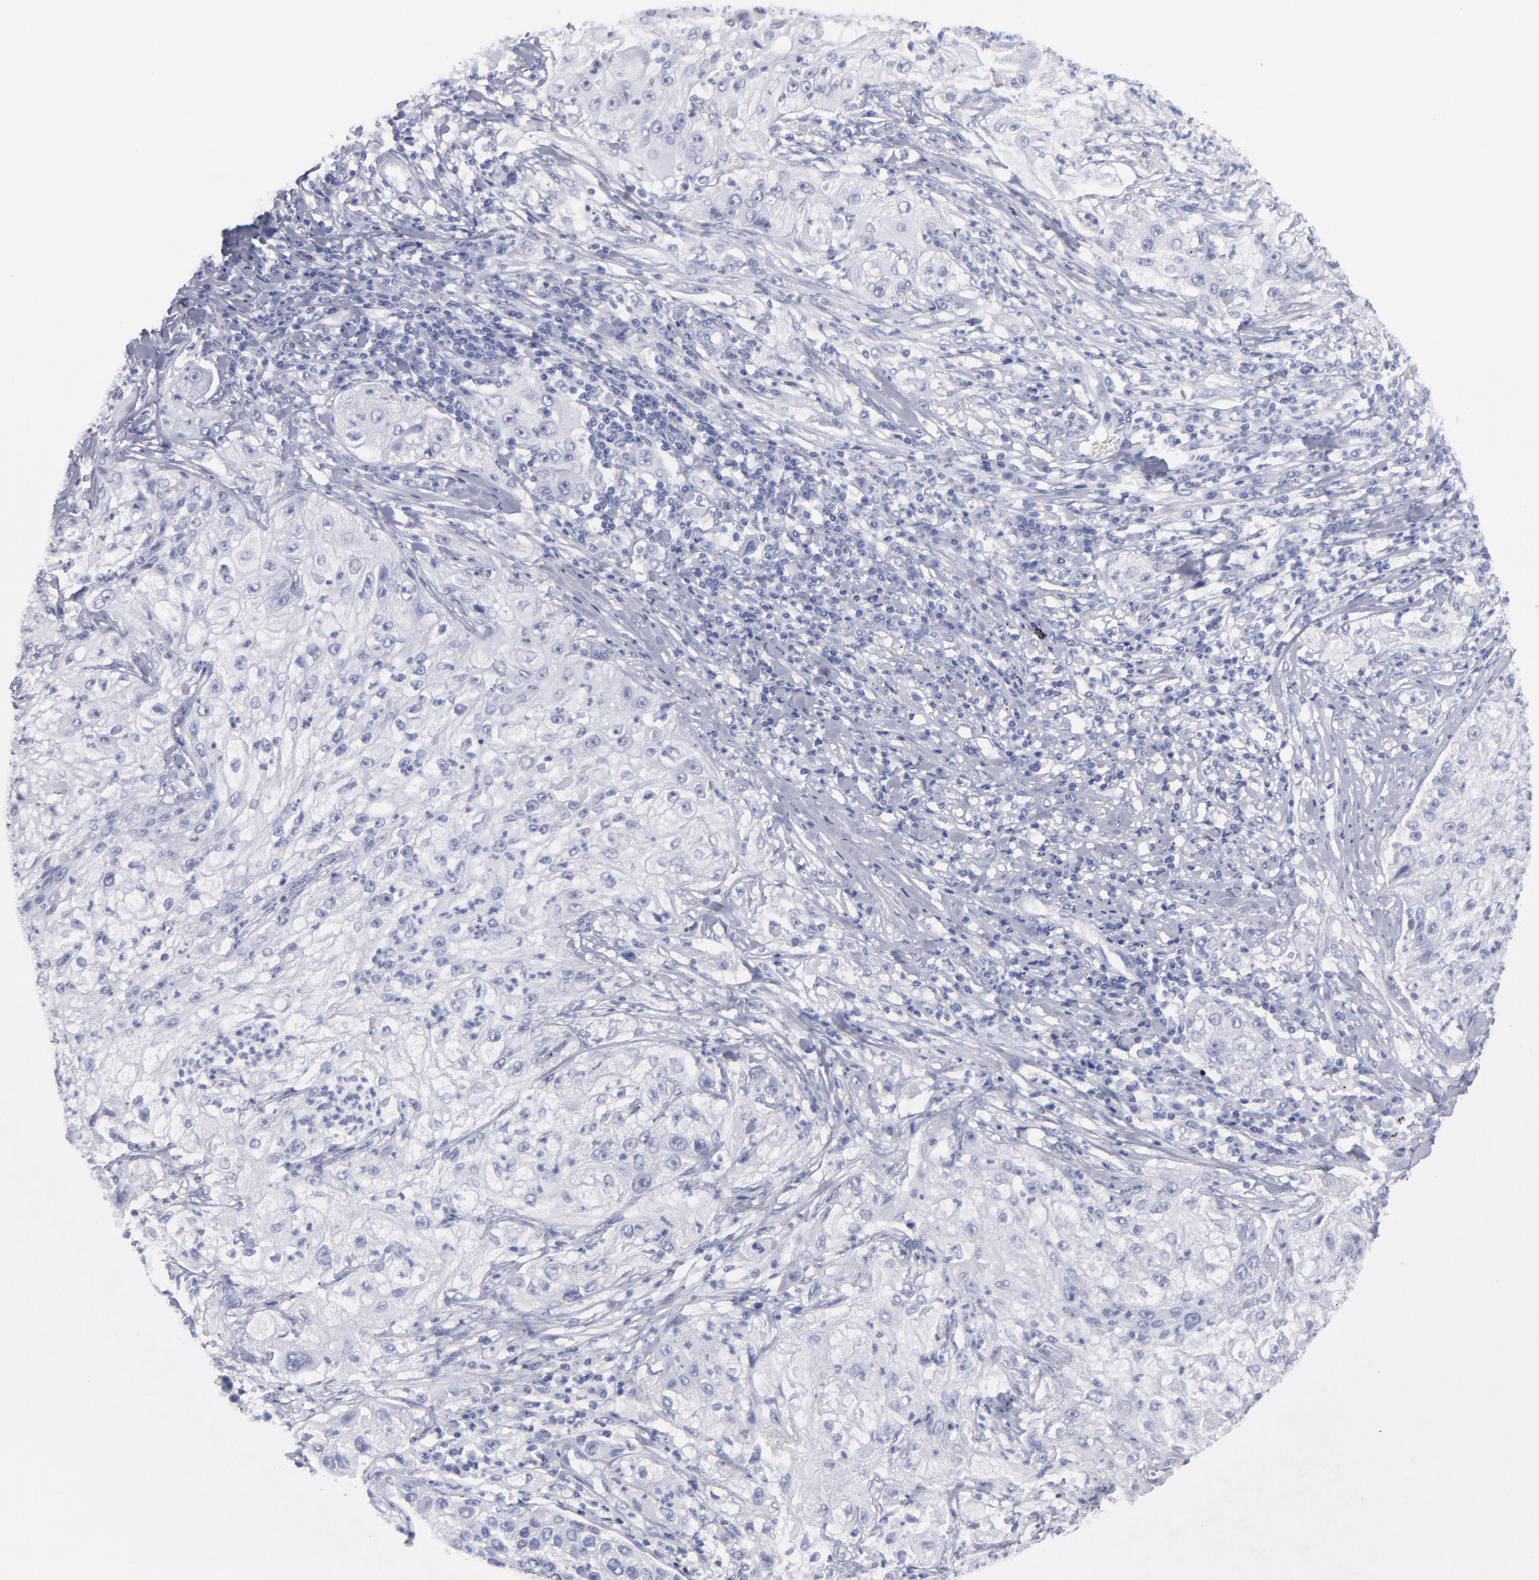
{"staining": {"intensity": "negative", "quantity": "none", "location": "none"}, "tissue": "lung cancer", "cell_type": "Tumor cells", "image_type": "cancer", "snomed": [{"axis": "morphology", "description": "Inflammation, NOS"}, {"axis": "morphology", "description": "Squamous cell carcinoma, NOS"}, {"axis": "topography", "description": "Lymph node"}, {"axis": "topography", "description": "Soft tissue"}, {"axis": "topography", "description": "Lung"}], "caption": "Immunohistochemical staining of lung cancer shows no significant staining in tumor cells.", "gene": "ALDOB", "patient": {"sex": "male", "age": 66}}